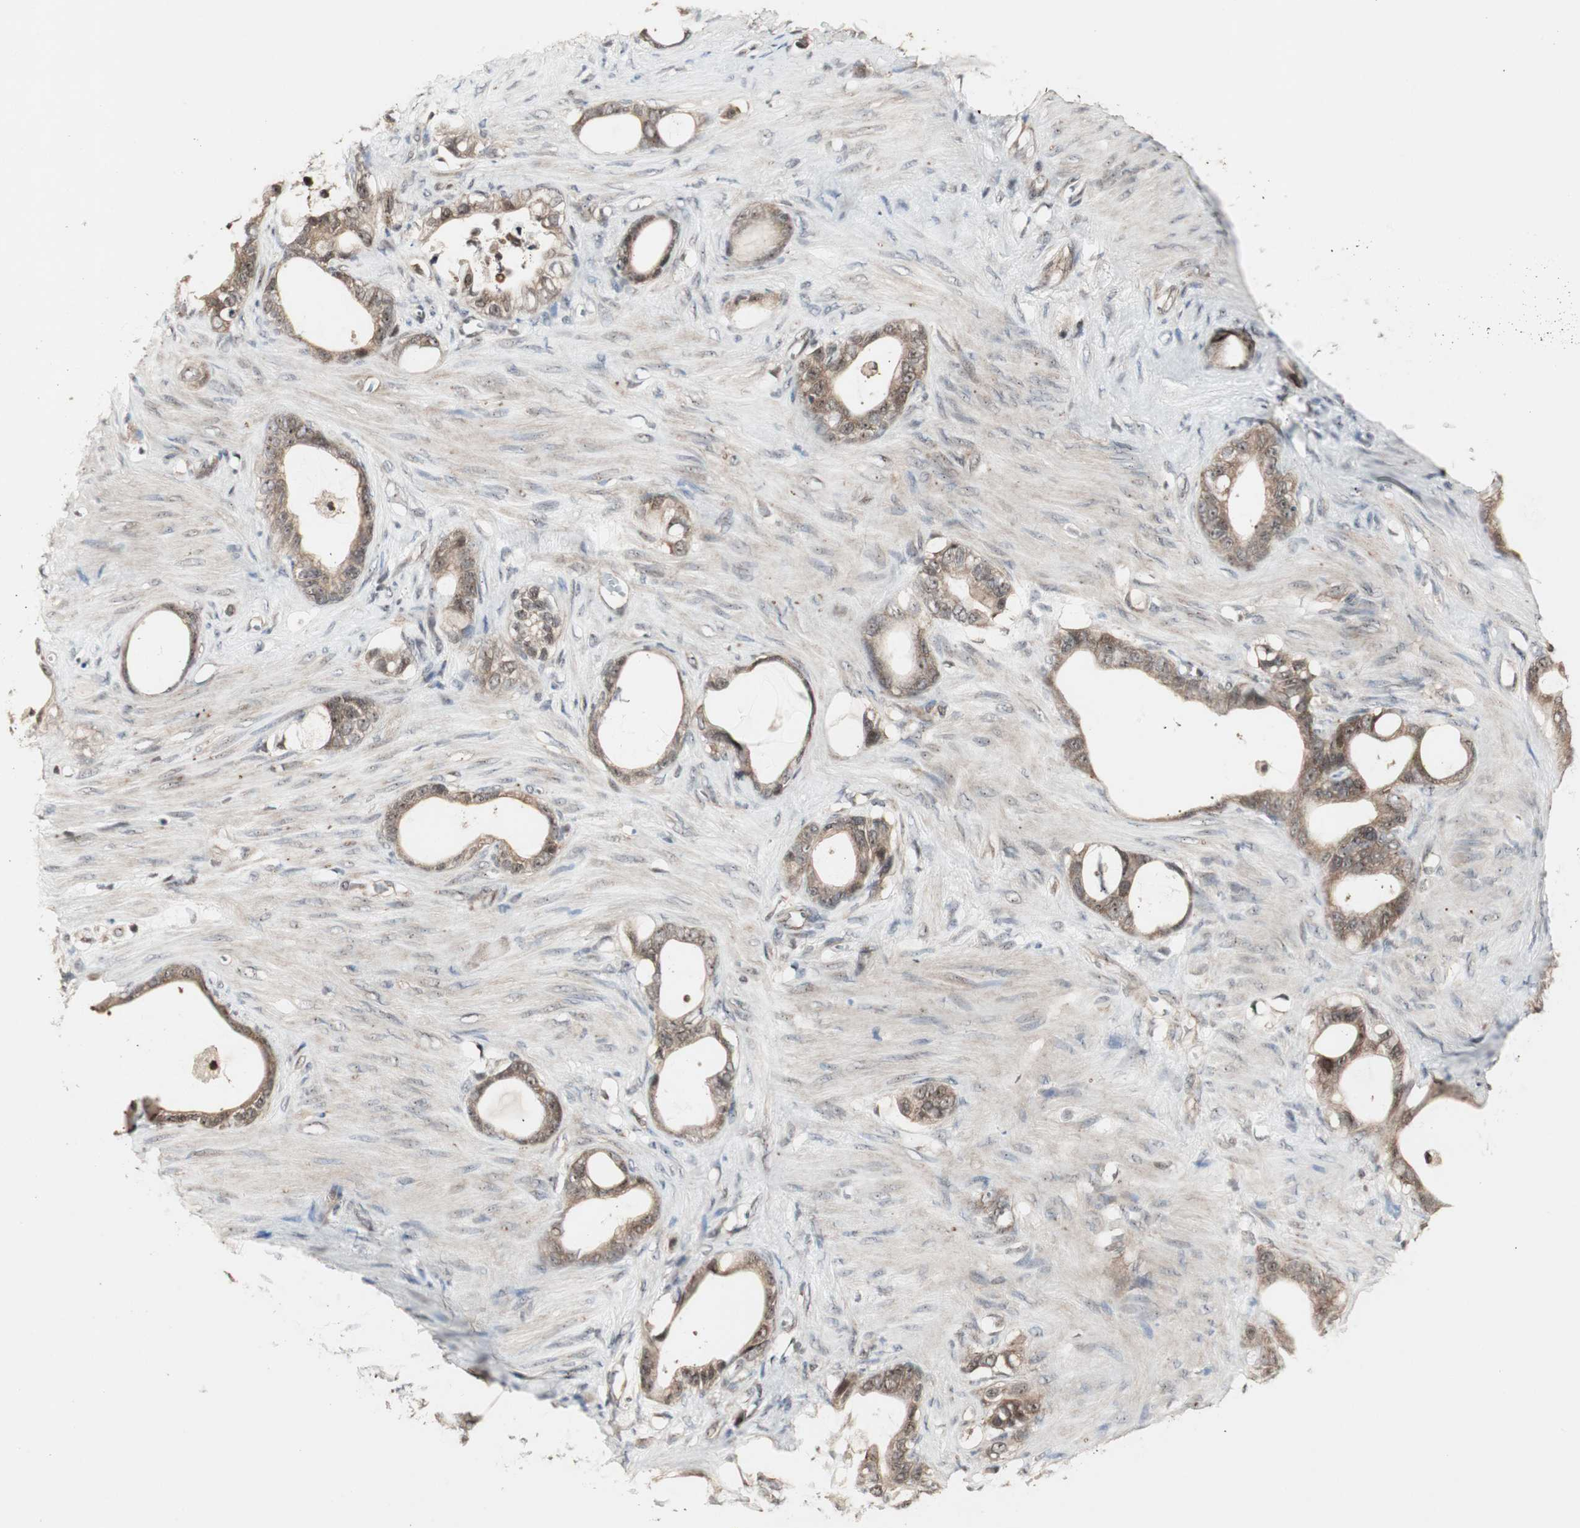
{"staining": {"intensity": "moderate", "quantity": ">75%", "location": "cytoplasmic/membranous,nuclear"}, "tissue": "stomach cancer", "cell_type": "Tumor cells", "image_type": "cancer", "snomed": [{"axis": "morphology", "description": "Adenocarcinoma, NOS"}, {"axis": "topography", "description": "Stomach"}], "caption": "Immunohistochemistry (IHC) of human adenocarcinoma (stomach) exhibits medium levels of moderate cytoplasmic/membranous and nuclear expression in about >75% of tumor cells.", "gene": "CSNK2B", "patient": {"sex": "female", "age": 75}}